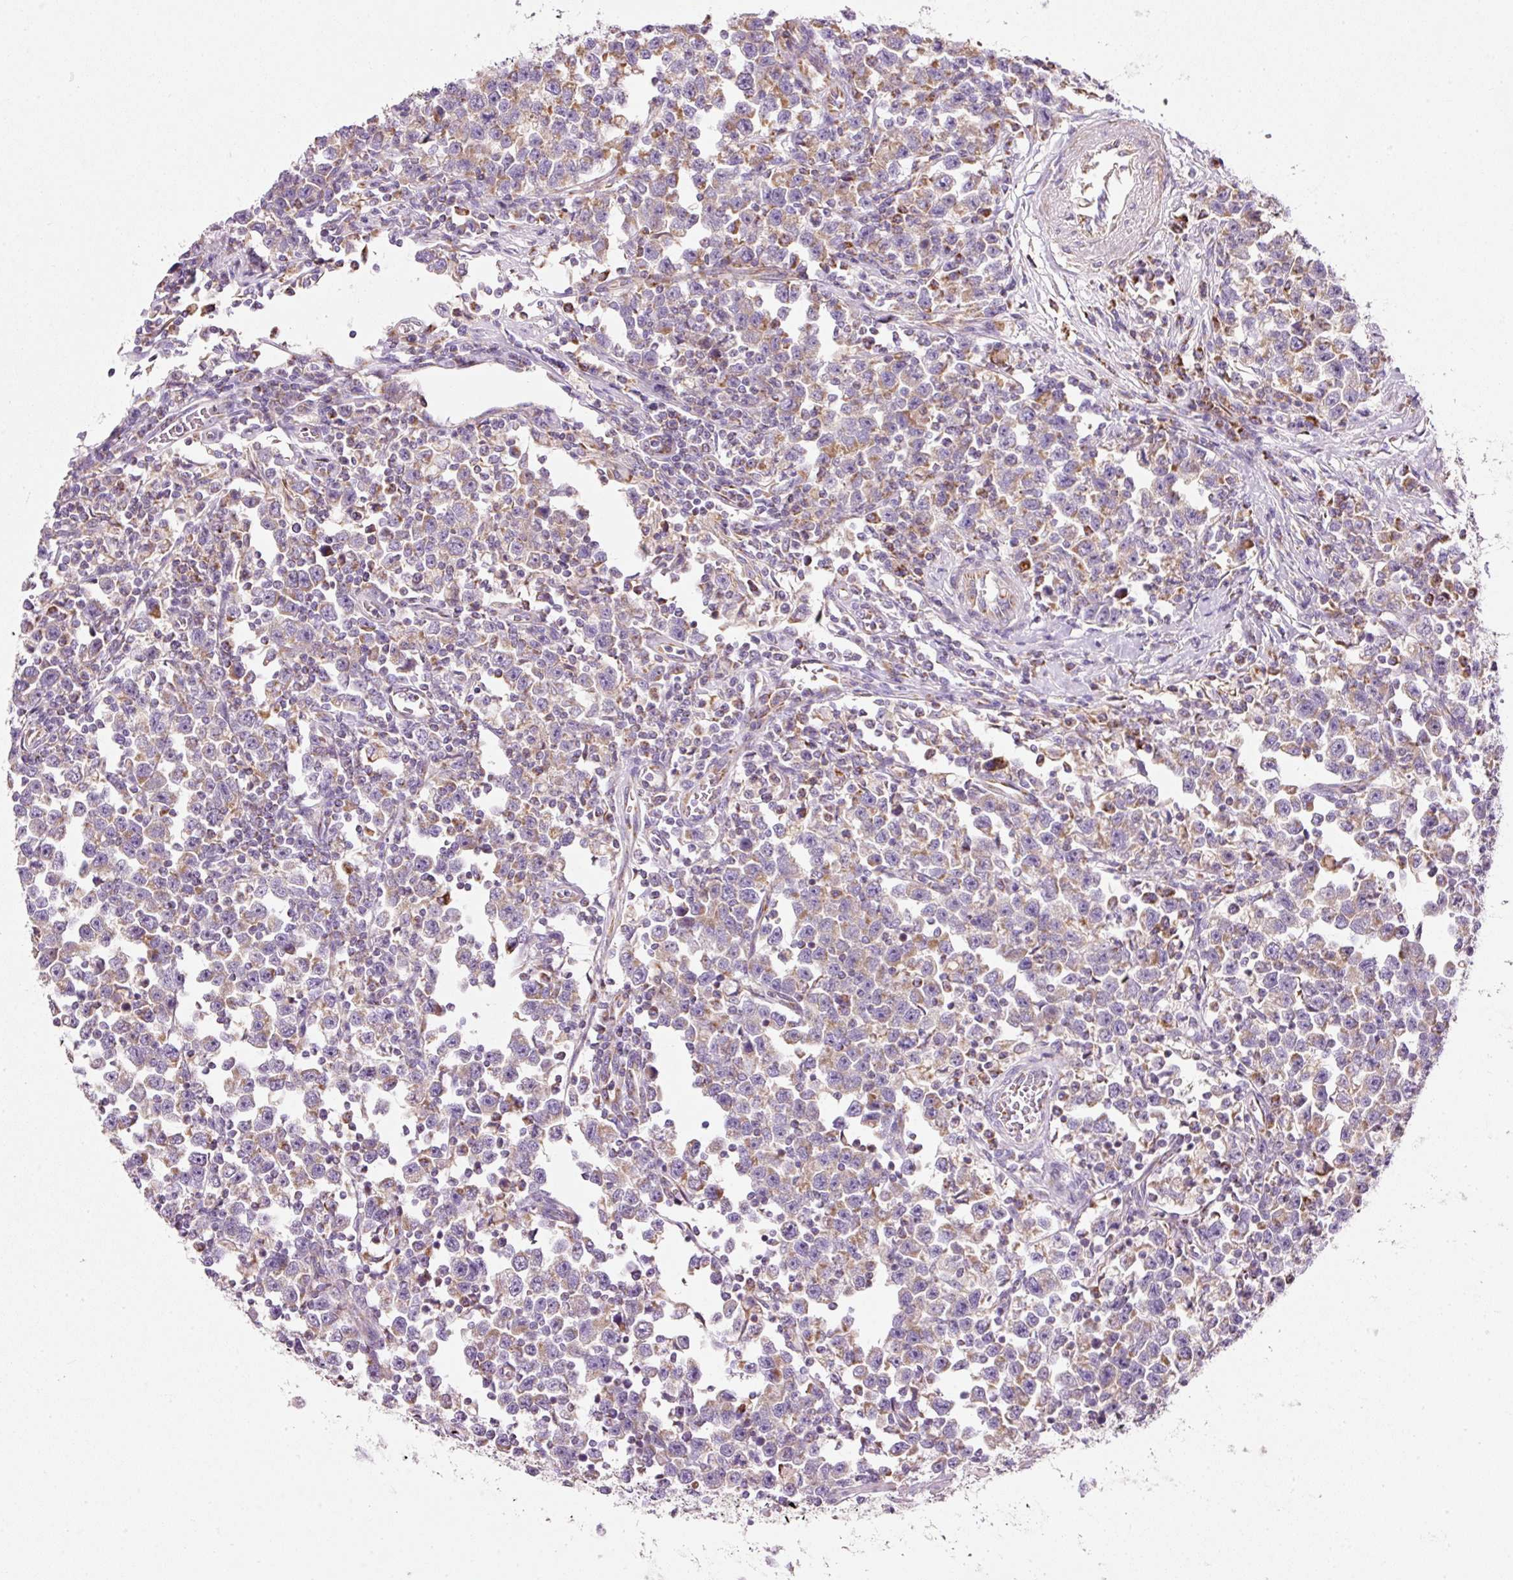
{"staining": {"intensity": "moderate", "quantity": "25%-75%", "location": "cytoplasmic/membranous"}, "tissue": "testis cancer", "cell_type": "Tumor cells", "image_type": "cancer", "snomed": [{"axis": "morphology", "description": "Seminoma, NOS"}, {"axis": "topography", "description": "Testis"}], "caption": "Immunohistochemistry (IHC) image of testis cancer stained for a protein (brown), which demonstrates medium levels of moderate cytoplasmic/membranous positivity in about 25%-75% of tumor cells.", "gene": "NDUFA1", "patient": {"sex": "male", "age": 43}}